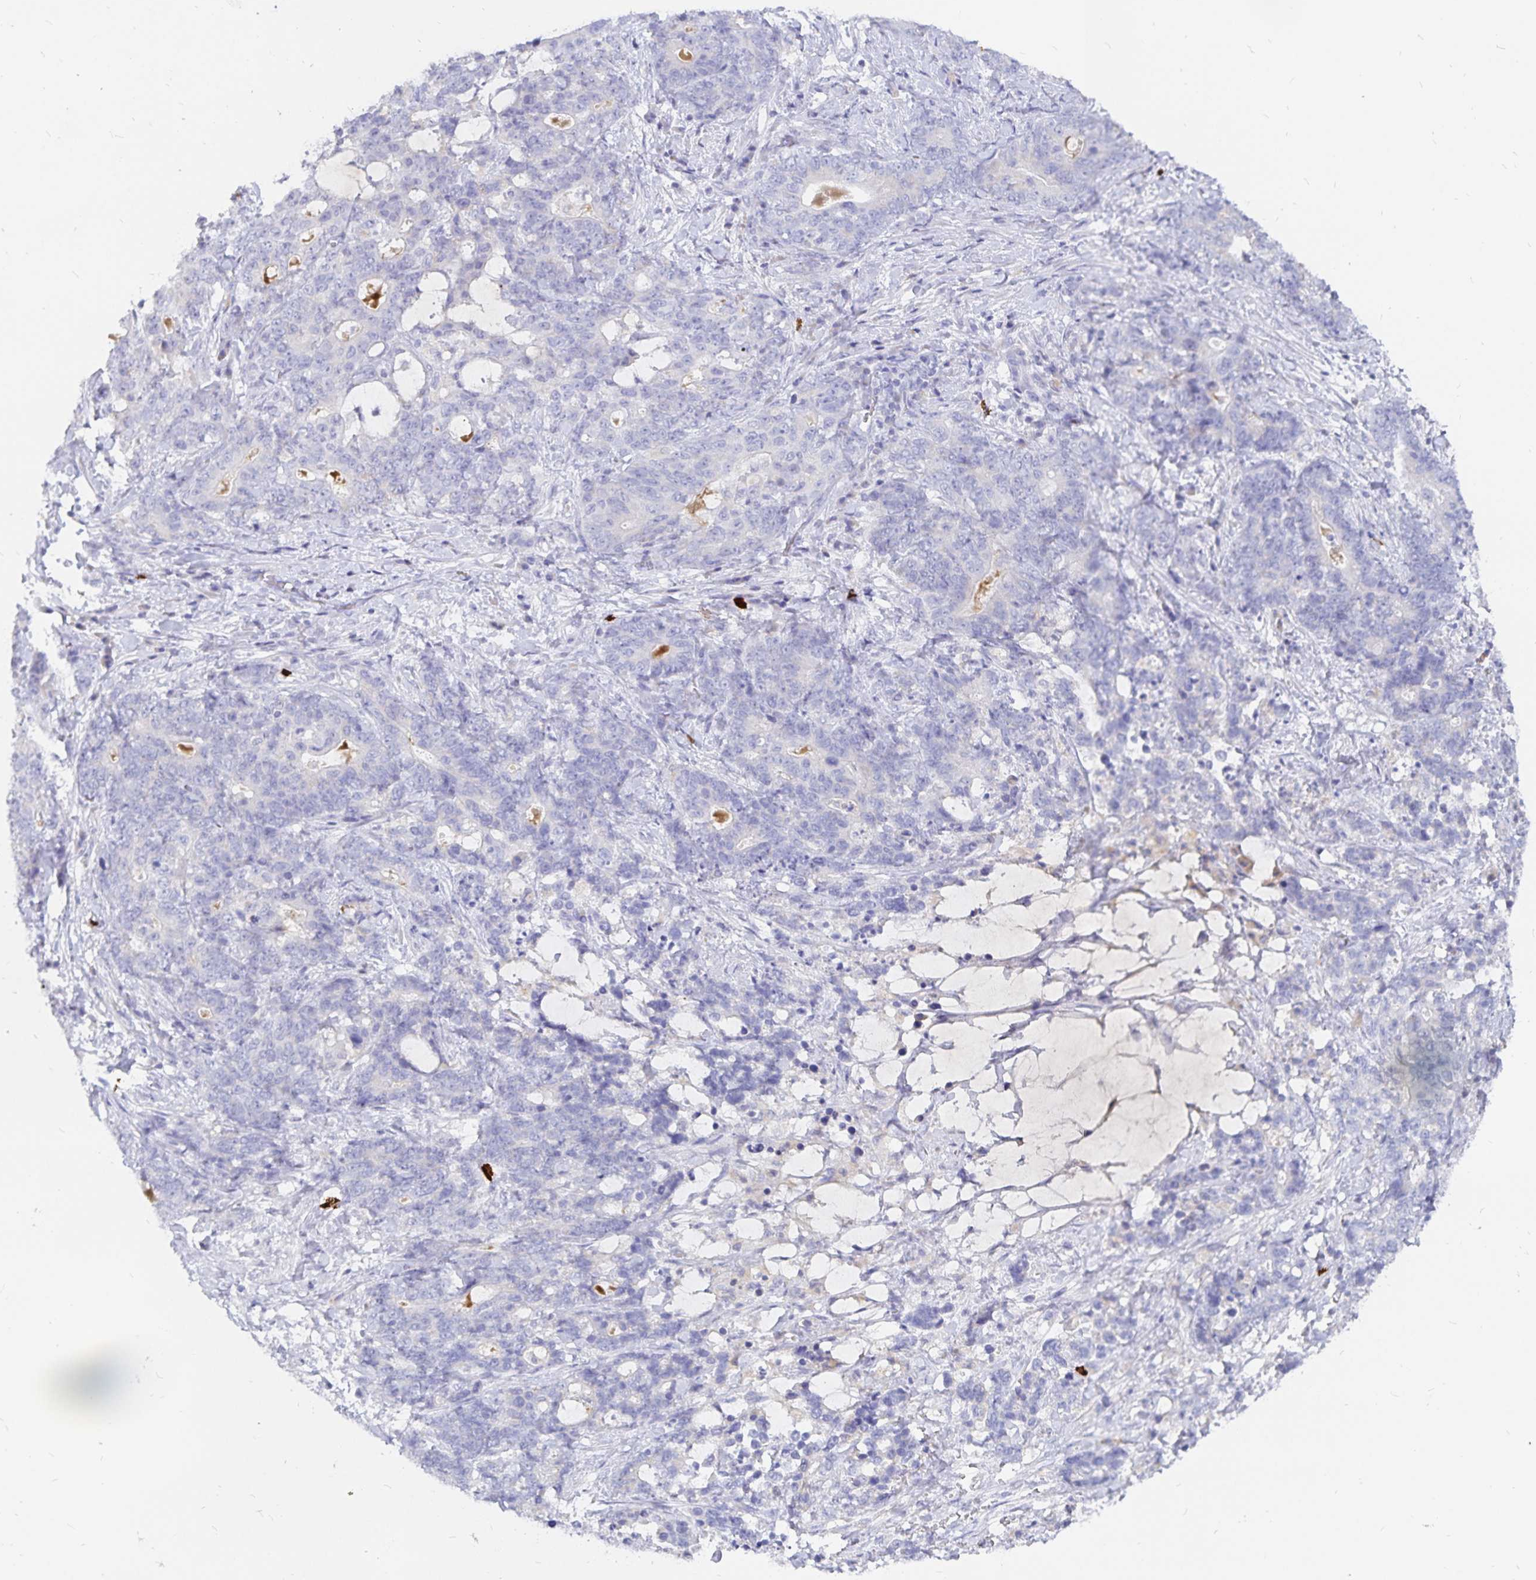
{"staining": {"intensity": "negative", "quantity": "none", "location": "none"}, "tissue": "stomach cancer", "cell_type": "Tumor cells", "image_type": "cancer", "snomed": [{"axis": "morphology", "description": "Normal tissue, NOS"}, {"axis": "morphology", "description": "Adenocarcinoma, NOS"}, {"axis": "topography", "description": "Stomach"}], "caption": "Immunohistochemistry image of neoplastic tissue: stomach adenocarcinoma stained with DAB shows no significant protein positivity in tumor cells.", "gene": "PKHD1", "patient": {"sex": "female", "age": 64}}